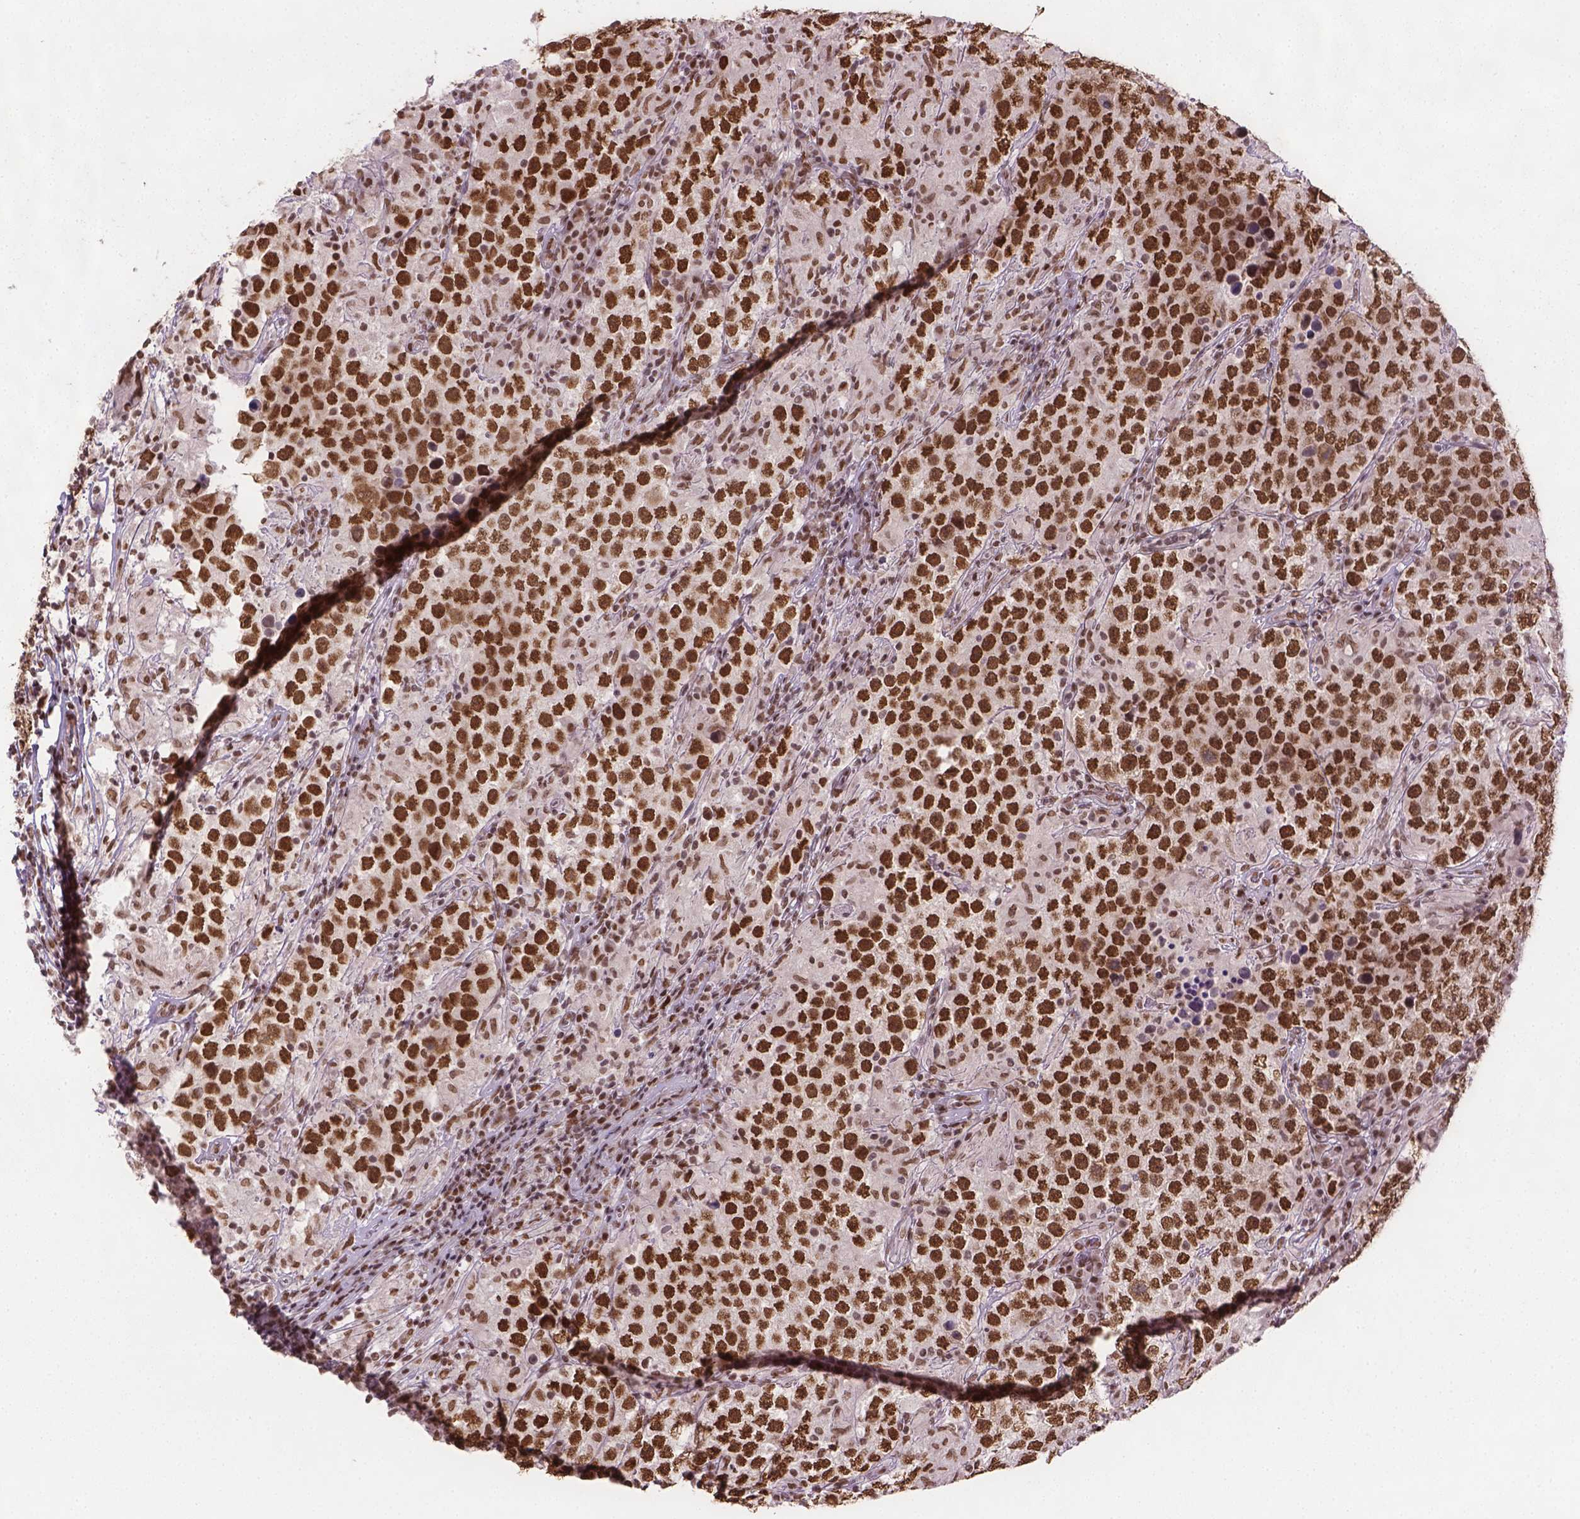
{"staining": {"intensity": "strong", "quantity": ">75%", "location": "nuclear"}, "tissue": "testis cancer", "cell_type": "Tumor cells", "image_type": "cancer", "snomed": [{"axis": "morphology", "description": "Seminoma, NOS"}, {"axis": "morphology", "description": "Carcinoma, Embryonal, NOS"}, {"axis": "topography", "description": "Testis"}], "caption": "Tumor cells exhibit high levels of strong nuclear staining in approximately >75% of cells in human seminoma (testis). (Stains: DAB (3,3'-diaminobenzidine) in brown, nuclei in blue, Microscopy: brightfield microscopy at high magnification).", "gene": "FANCE", "patient": {"sex": "male", "age": 41}}